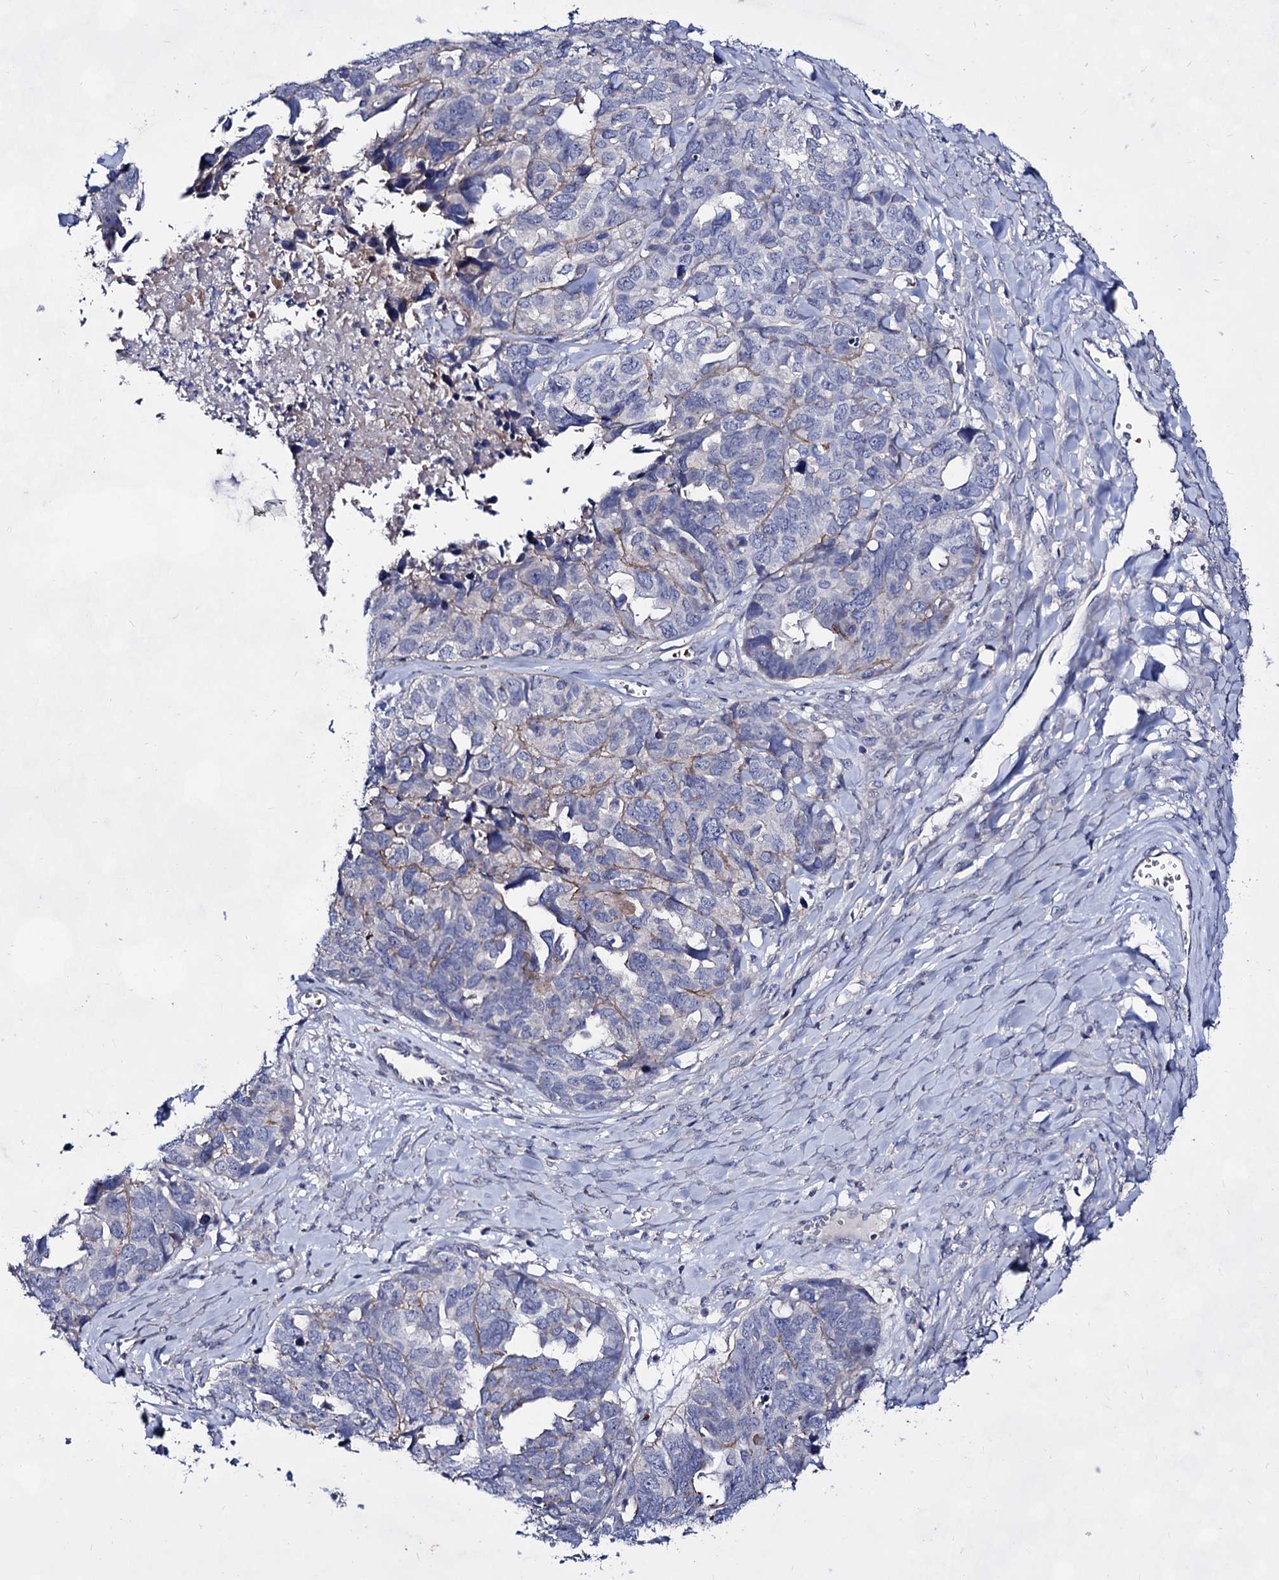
{"staining": {"intensity": "negative", "quantity": "none", "location": "none"}, "tissue": "ovarian cancer", "cell_type": "Tumor cells", "image_type": "cancer", "snomed": [{"axis": "morphology", "description": "Cystadenocarcinoma, serous, NOS"}, {"axis": "topography", "description": "Ovary"}], "caption": "This is a photomicrograph of IHC staining of ovarian cancer (serous cystadenocarcinoma), which shows no positivity in tumor cells.", "gene": "PLIN1", "patient": {"sex": "female", "age": 79}}